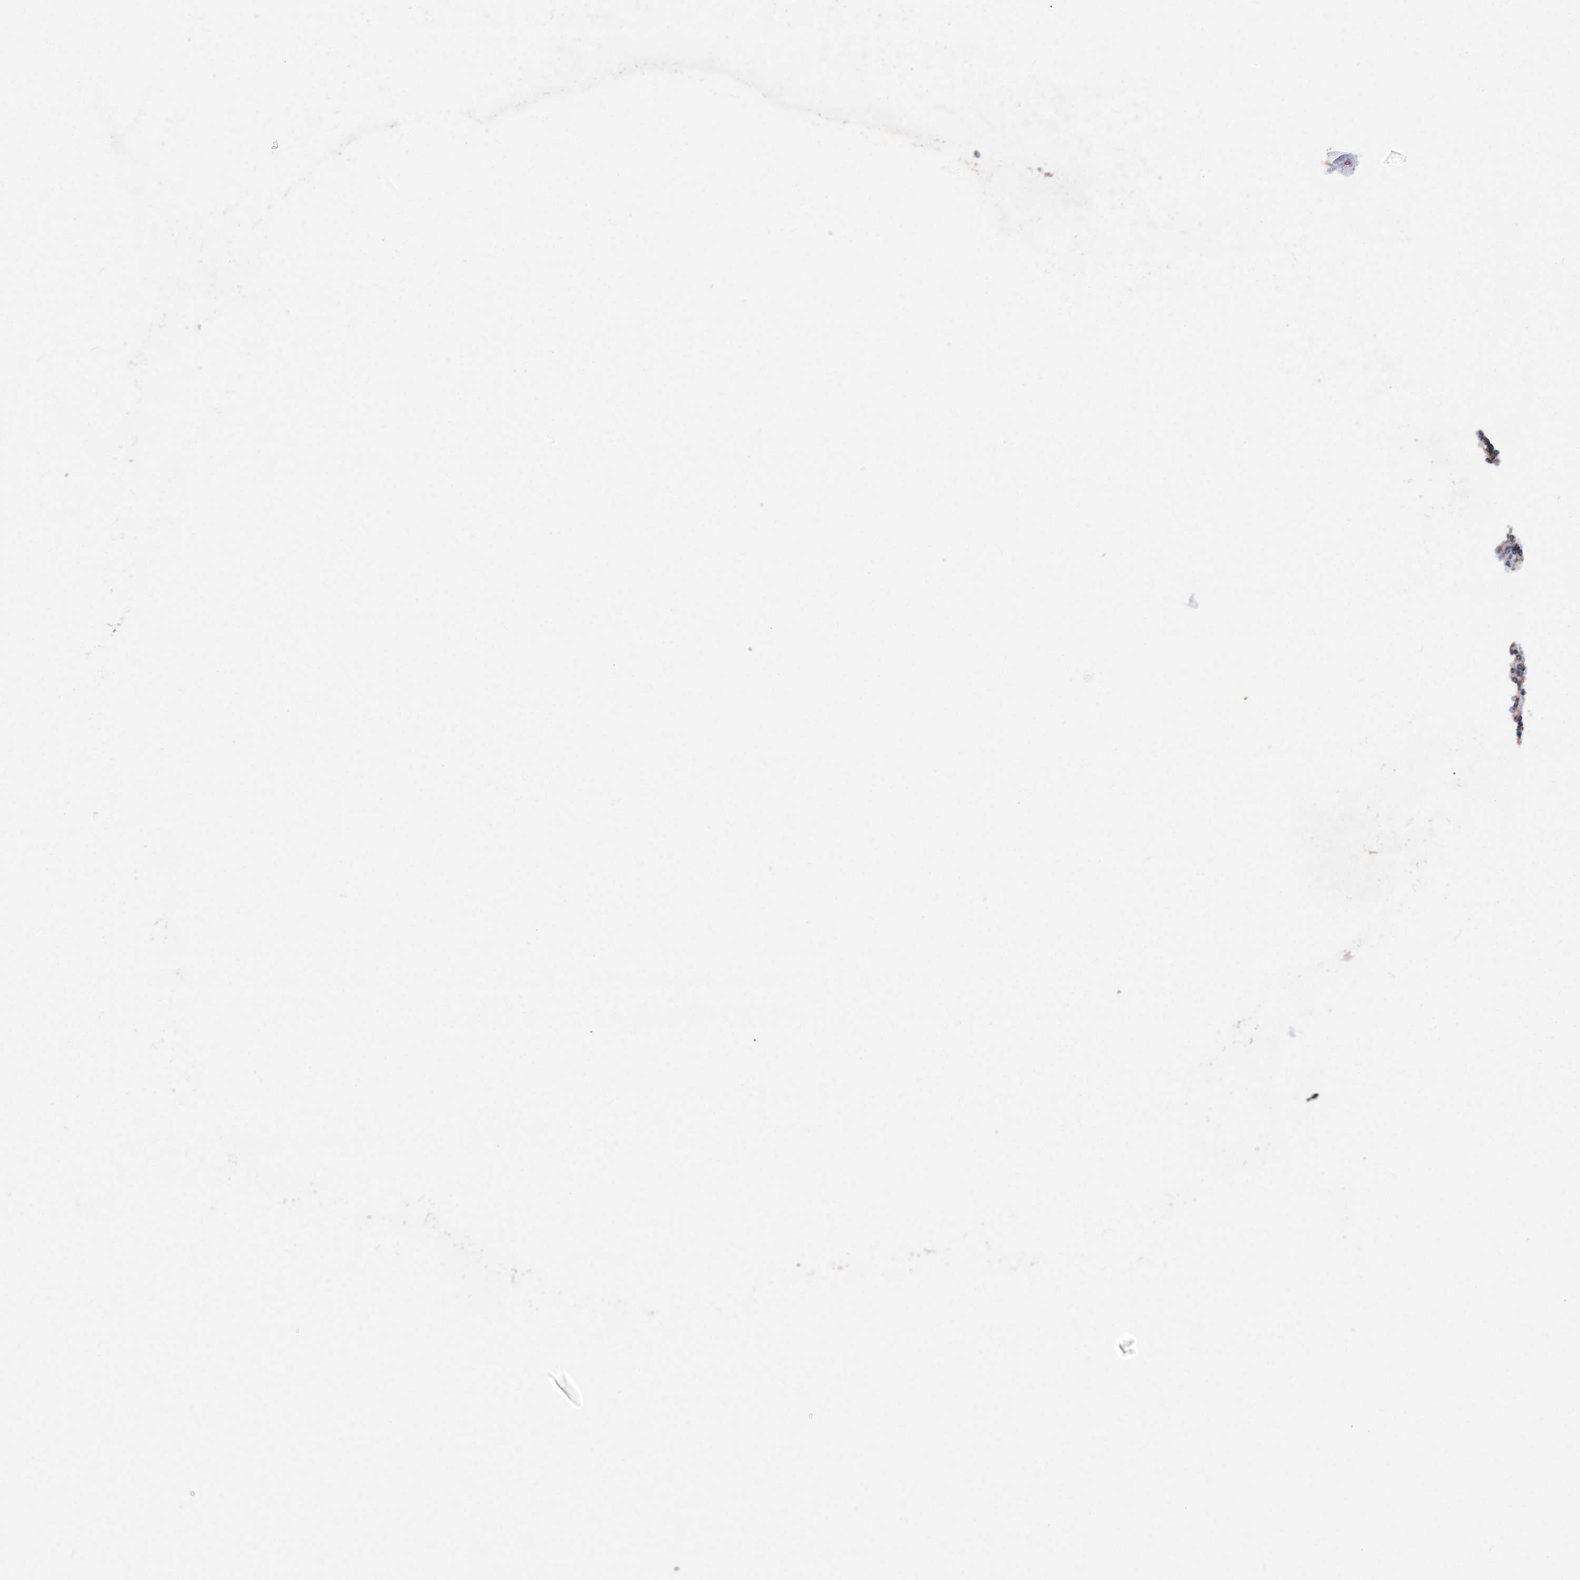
{"staining": {"intensity": "moderate", "quantity": "25%-75%", "location": "cytoplasmic/membranous"}, "tissue": "lymphoma", "cell_type": "Tumor cells", "image_type": "cancer", "snomed": [{"axis": "morphology", "description": "Hodgkin's disease, NOS"}, {"axis": "topography", "description": "Lymph node"}], "caption": "Human lymphoma stained for a protein (brown) shows moderate cytoplasmic/membranous positive positivity in about 25%-75% of tumor cells.", "gene": "ZCCHC24", "patient": {"sex": "male", "age": 70}}